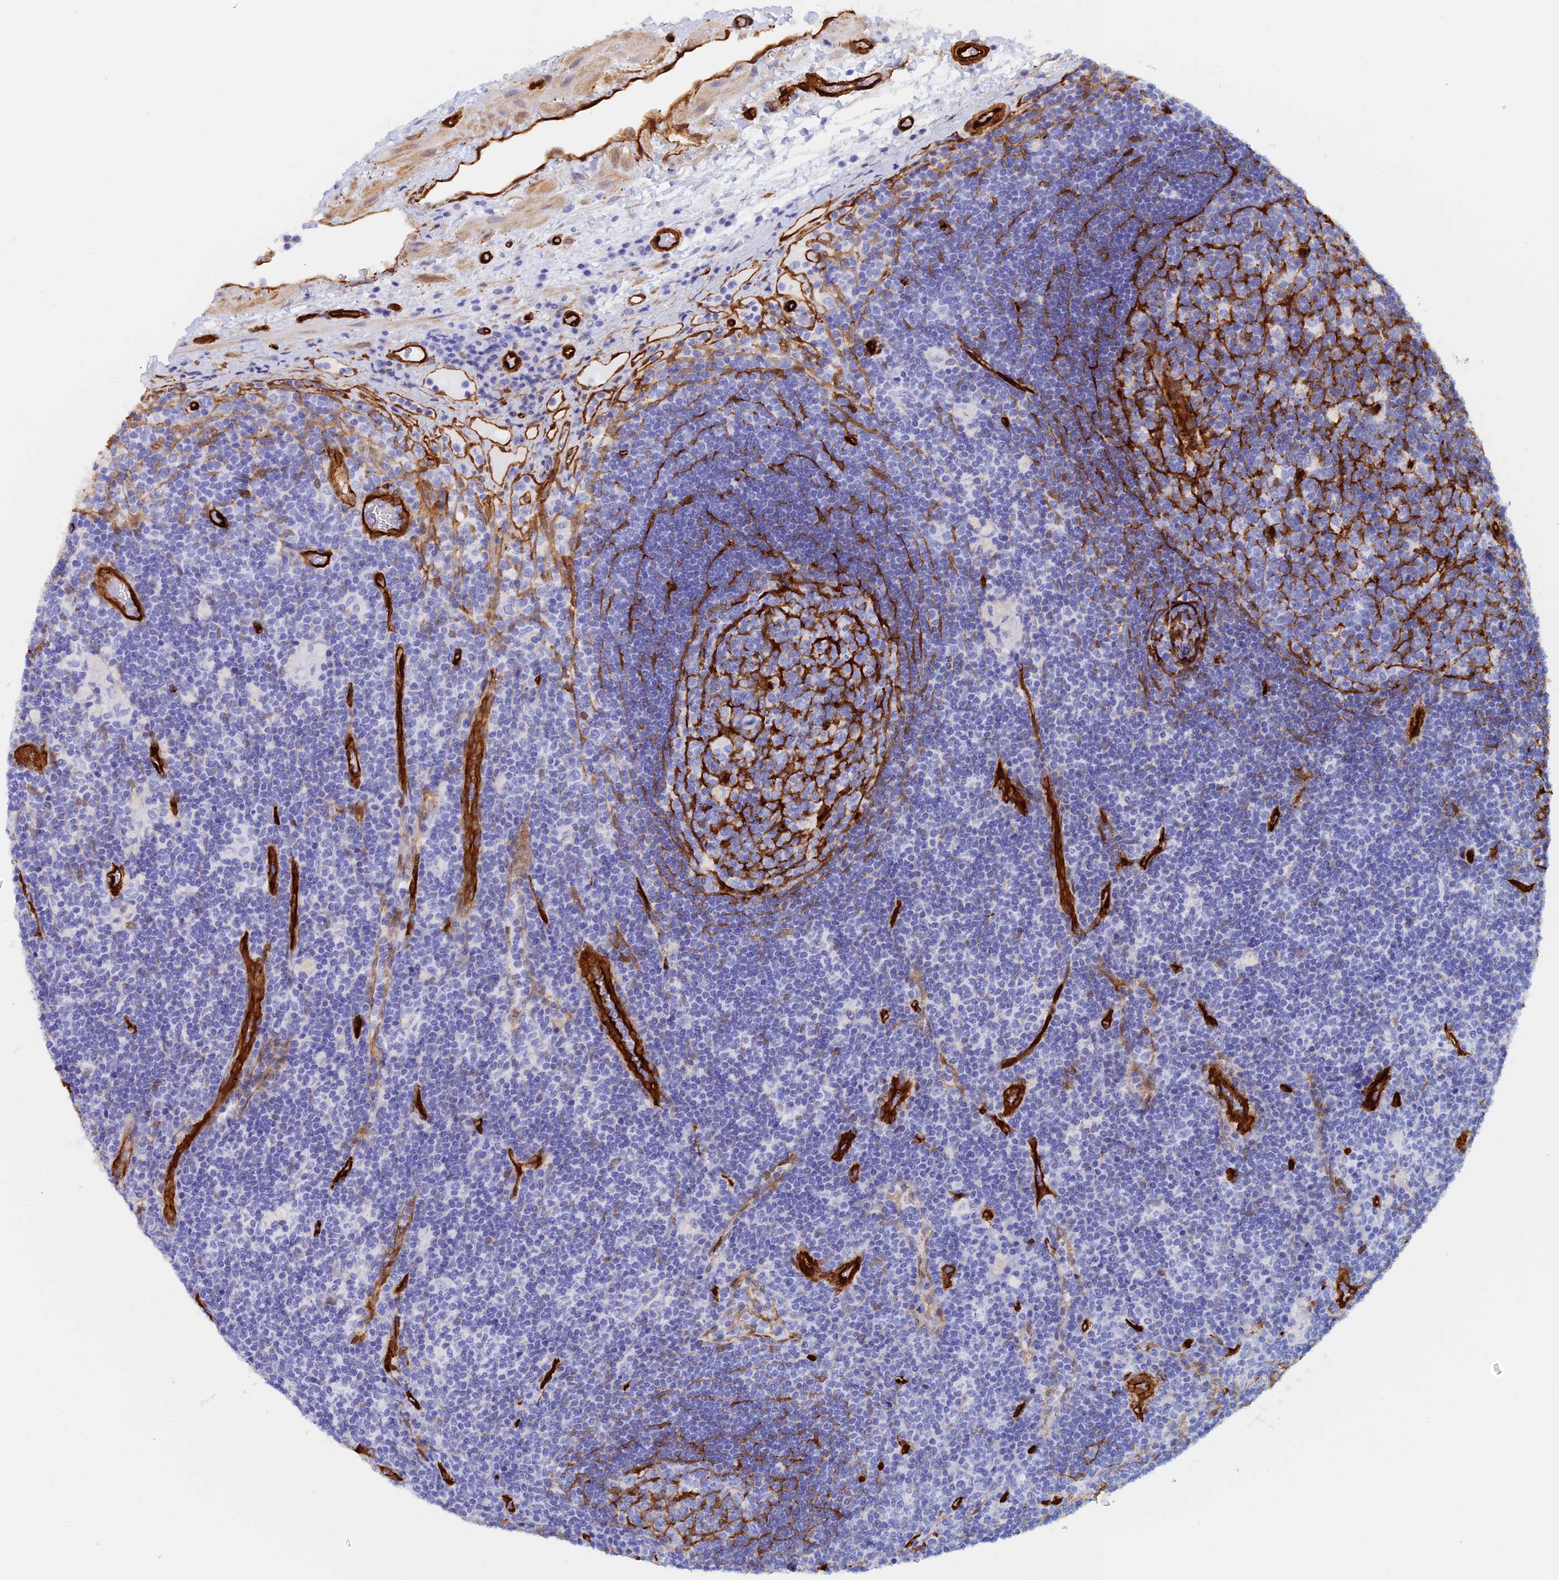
{"staining": {"intensity": "negative", "quantity": "none", "location": "none"}, "tissue": "lymph node", "cell_type": "Germinal center cells", "image_type": "normal", "snomed": [{"axis": "morphology", "description": "Normal tissue, NOS"}, {"axis": "topography", "description": "Lymph node"}], "caption": "Germinal center cells are negative for brown protein staining in normal lymph node. (IHC, brightfield microscopy, high magnification).", "gene": "CRIP2", "patient": {"sex": "male", "age": 58}}